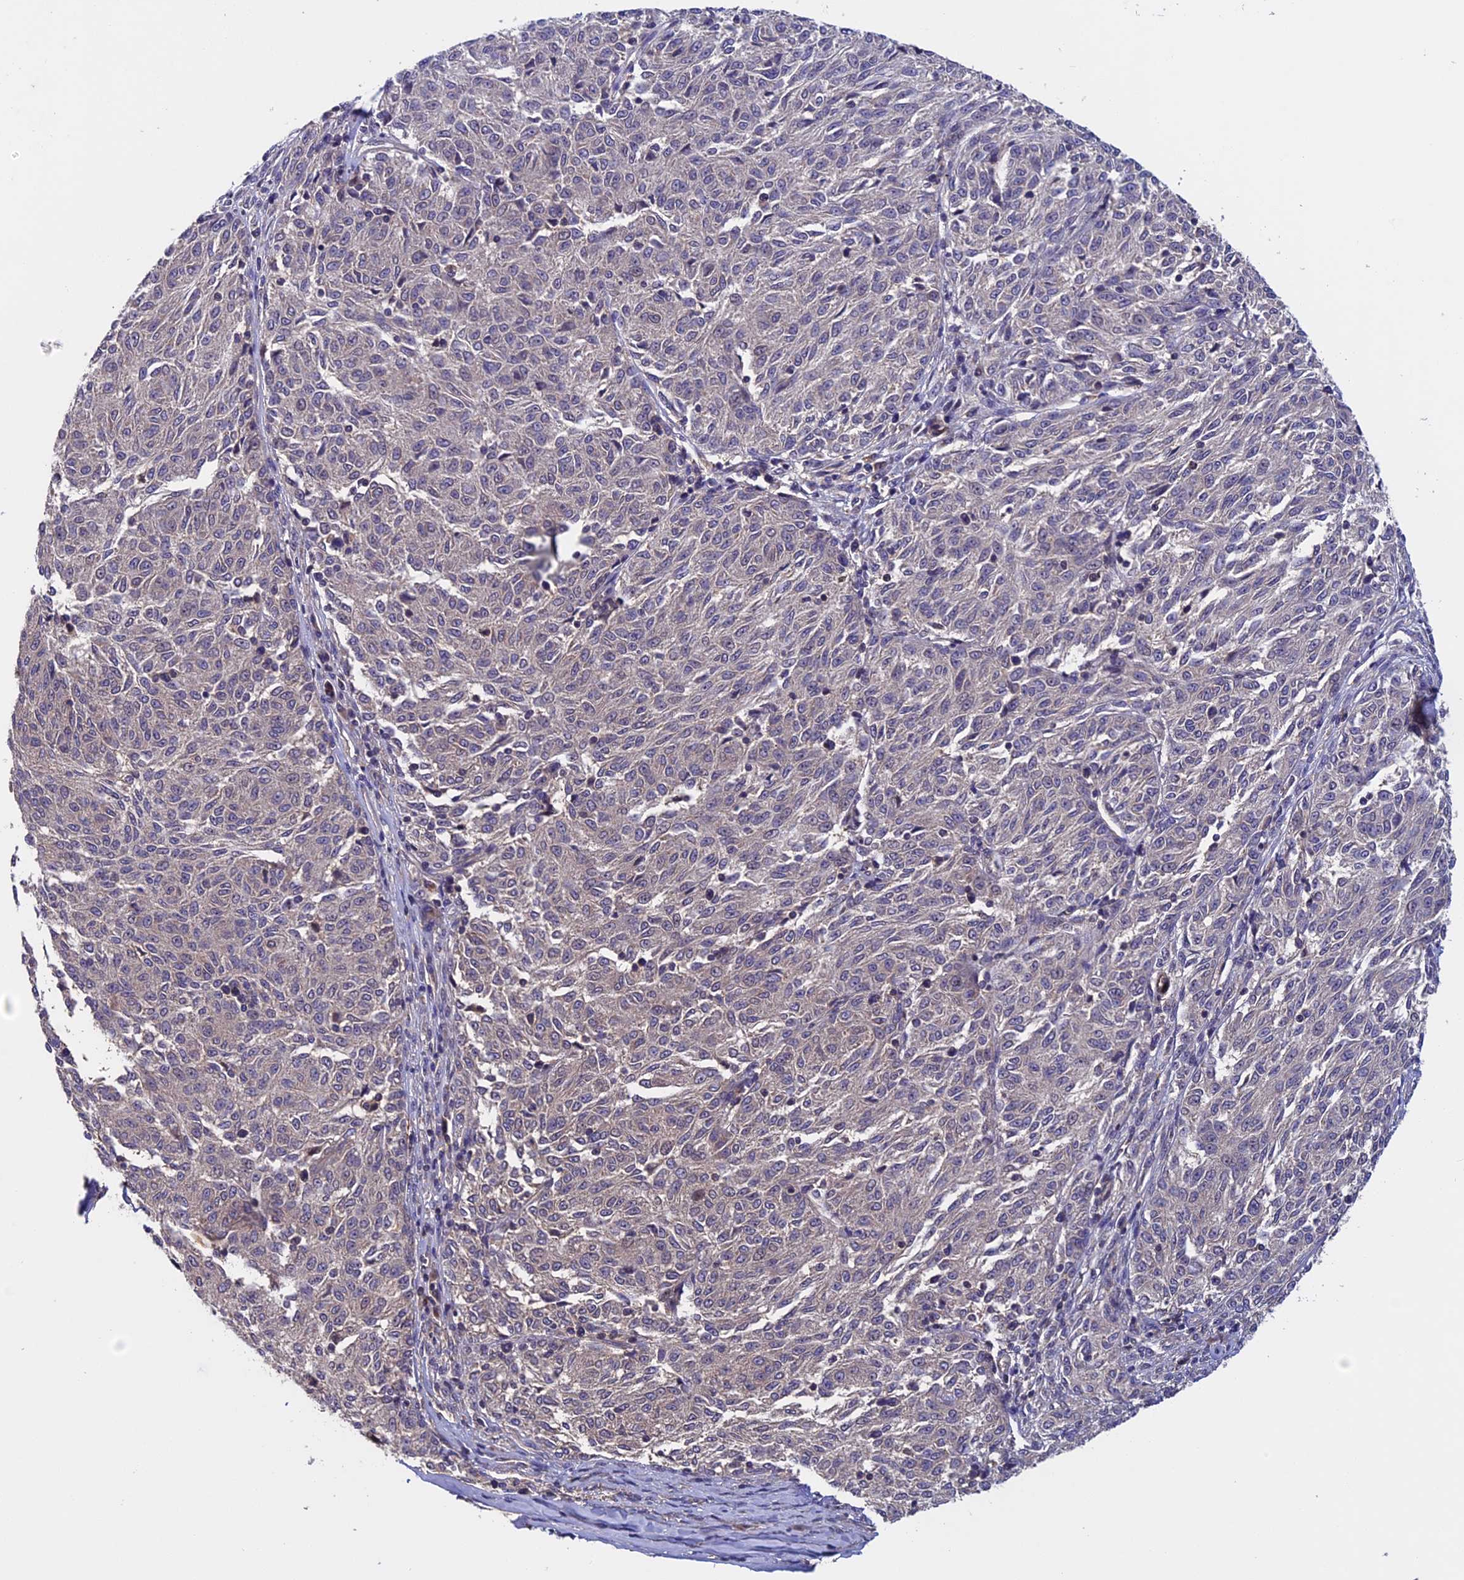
{"staining": {"intensity": "negative", "quantity": "none", "location": "none"}, "tissue": "melanoma", "cell_type": "Tumor cells", "image_type": "cancer", "snomed": [{"axis": "morphology", "description": "Malignant melanoma, NOS"}, {"axis": "topography", "description": "Skin"}], "caption": "IHC photomicrograph of neoplastic tissue: melanoma stained with DAB (3,3'-diaminobenzidine) displays no significant protein positivity in tumor cells. The staining was performed using DAB (3,3'-diaminobenzidine) to visualize the protein expression in brown, while the nuclei were stained in blue with hematoxylin (Magnification: 20x).", "gene": "SLC9A5", "patient": {"sex": "female", "age": 72}}